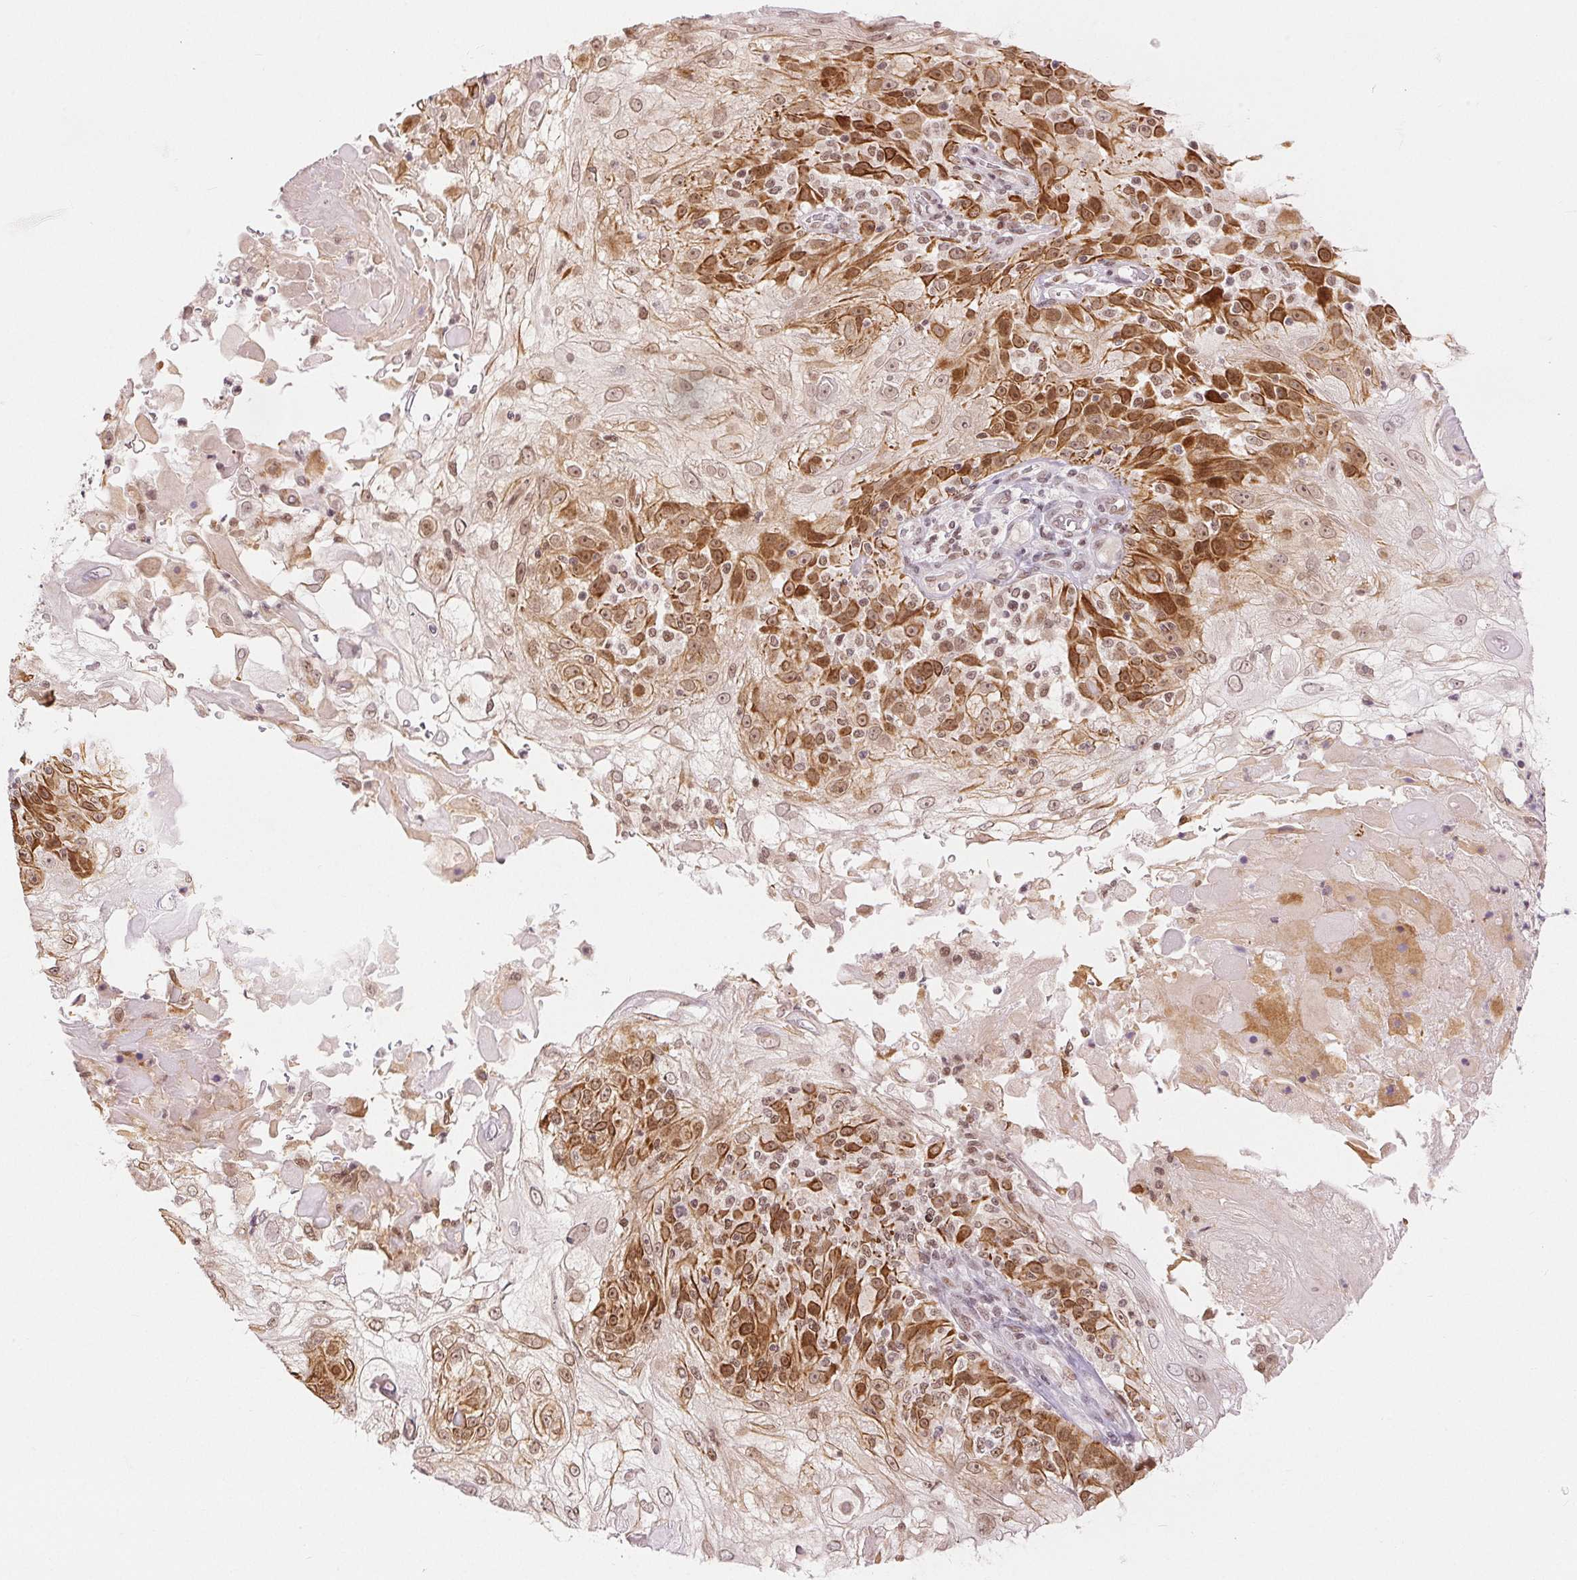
{"staining": {"intensity": "moderate", "quantity": ">75%", "location": "nuclear"}, "tissue": "skin cancer", "cell_type": "Tumor cells", "image_type": "cancer", "snomed": [{"axis": "morphology", "description": "Normal tissue, NOS"}, {"axis": "morphology", "description": "Squamous cell carcinoma, NOS"}, {"axis": "topography", "description": "Skin"}], "caption": "Immunohistochemical staining of human skin cancer displays medium levels of moderate nuclear staining in about >75% of tumor cells.", "gene": "DEK", "patient": {"sex": "female", "age": 83}}